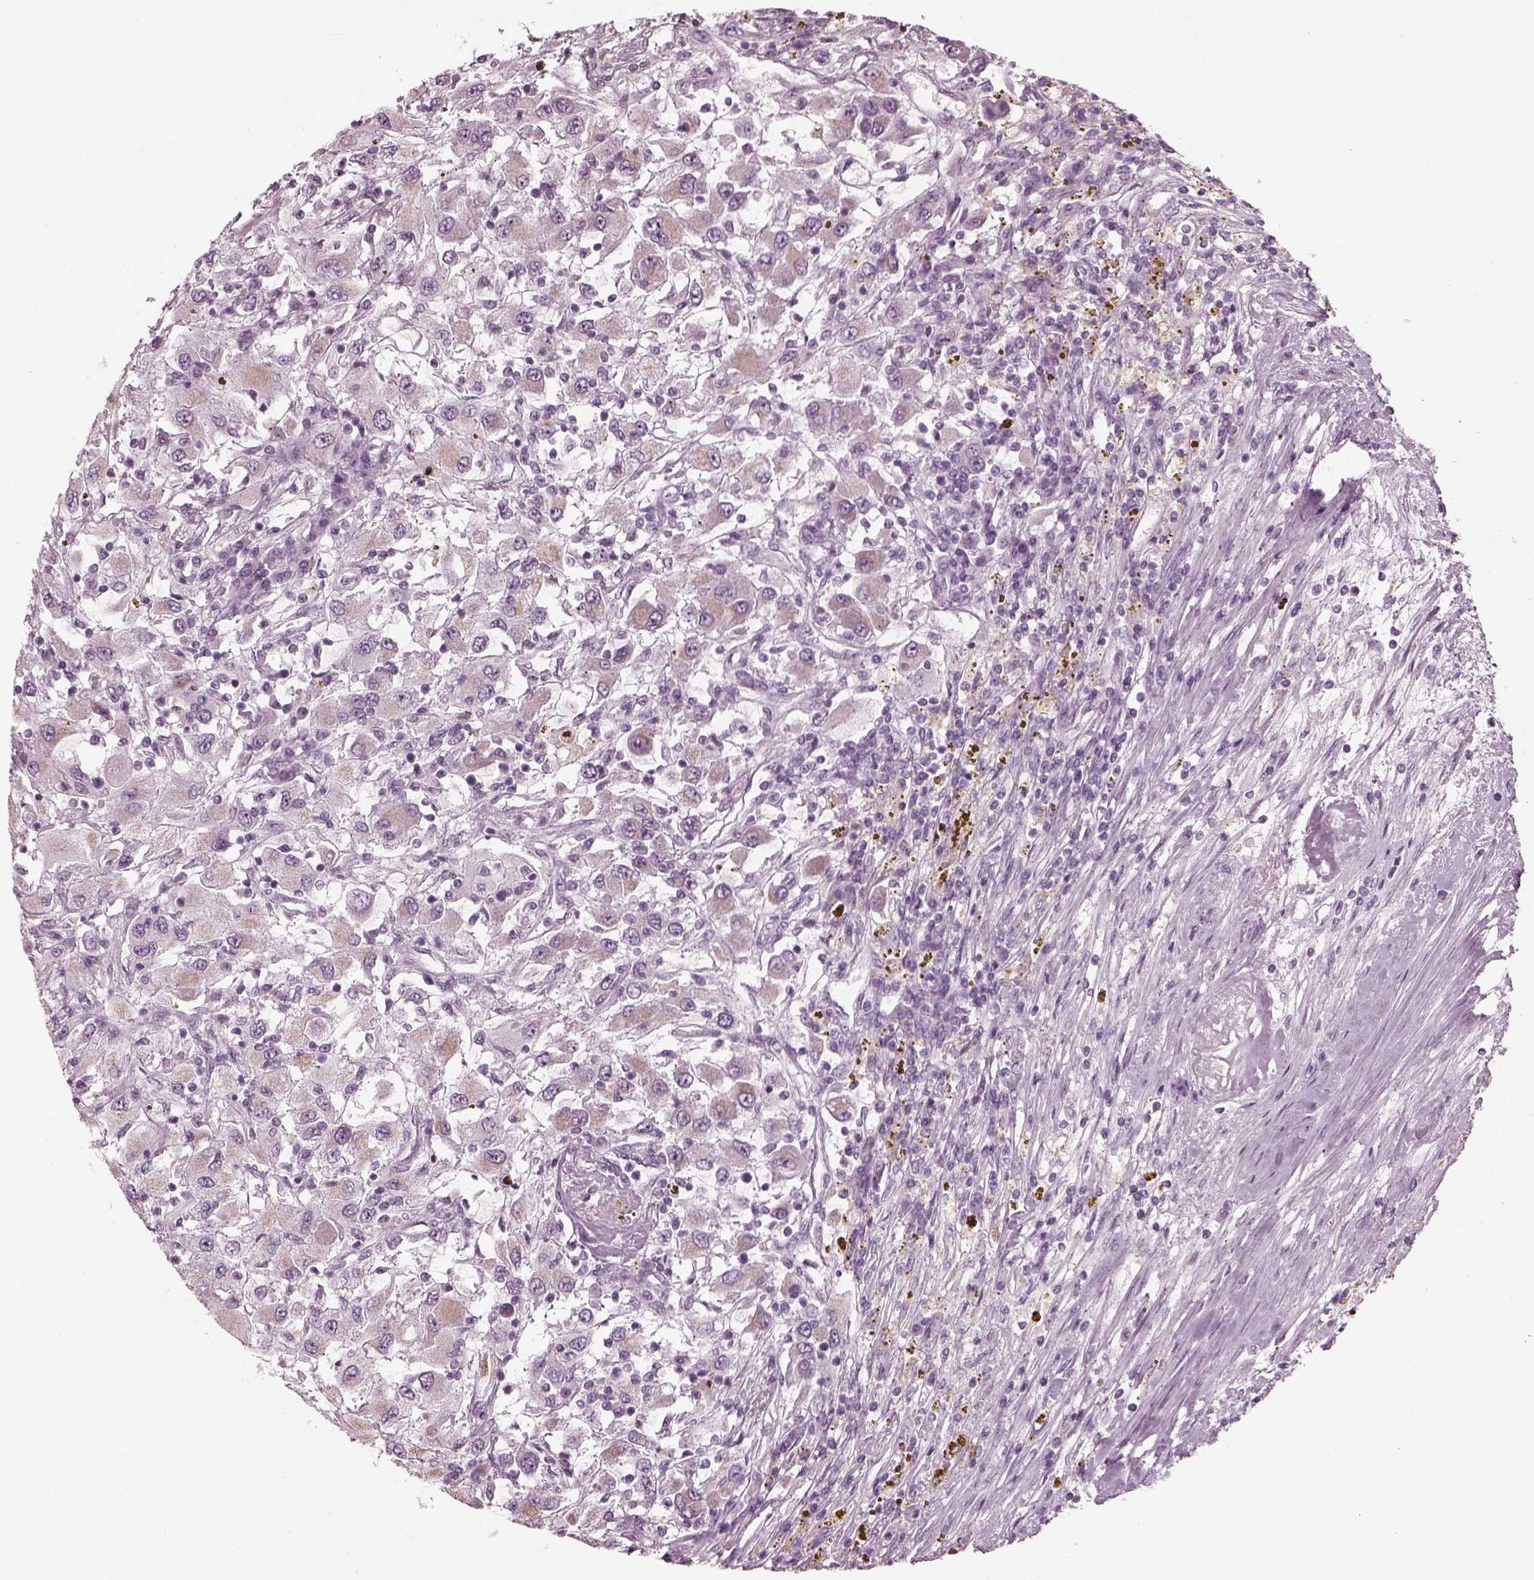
{"staining": {"intensity": "weak", "quantity": "<25%", "location": "cytoplasmic/membranous"}, "tissue": "renal cancer", "cell_type": "Tumor cells", "image_type": "cancer", "snomed": [{"axis": "morphology", "description": "Adenocarcinoma, NOS"}, {"axis": "topography", "description": "Kidney"}], "caption": "This is an IHC image of renal adenocarcinoma. There is no expression in tumor cells.", "gene": "CNTN1", "patient": {"sex": "female", "age": 67}}